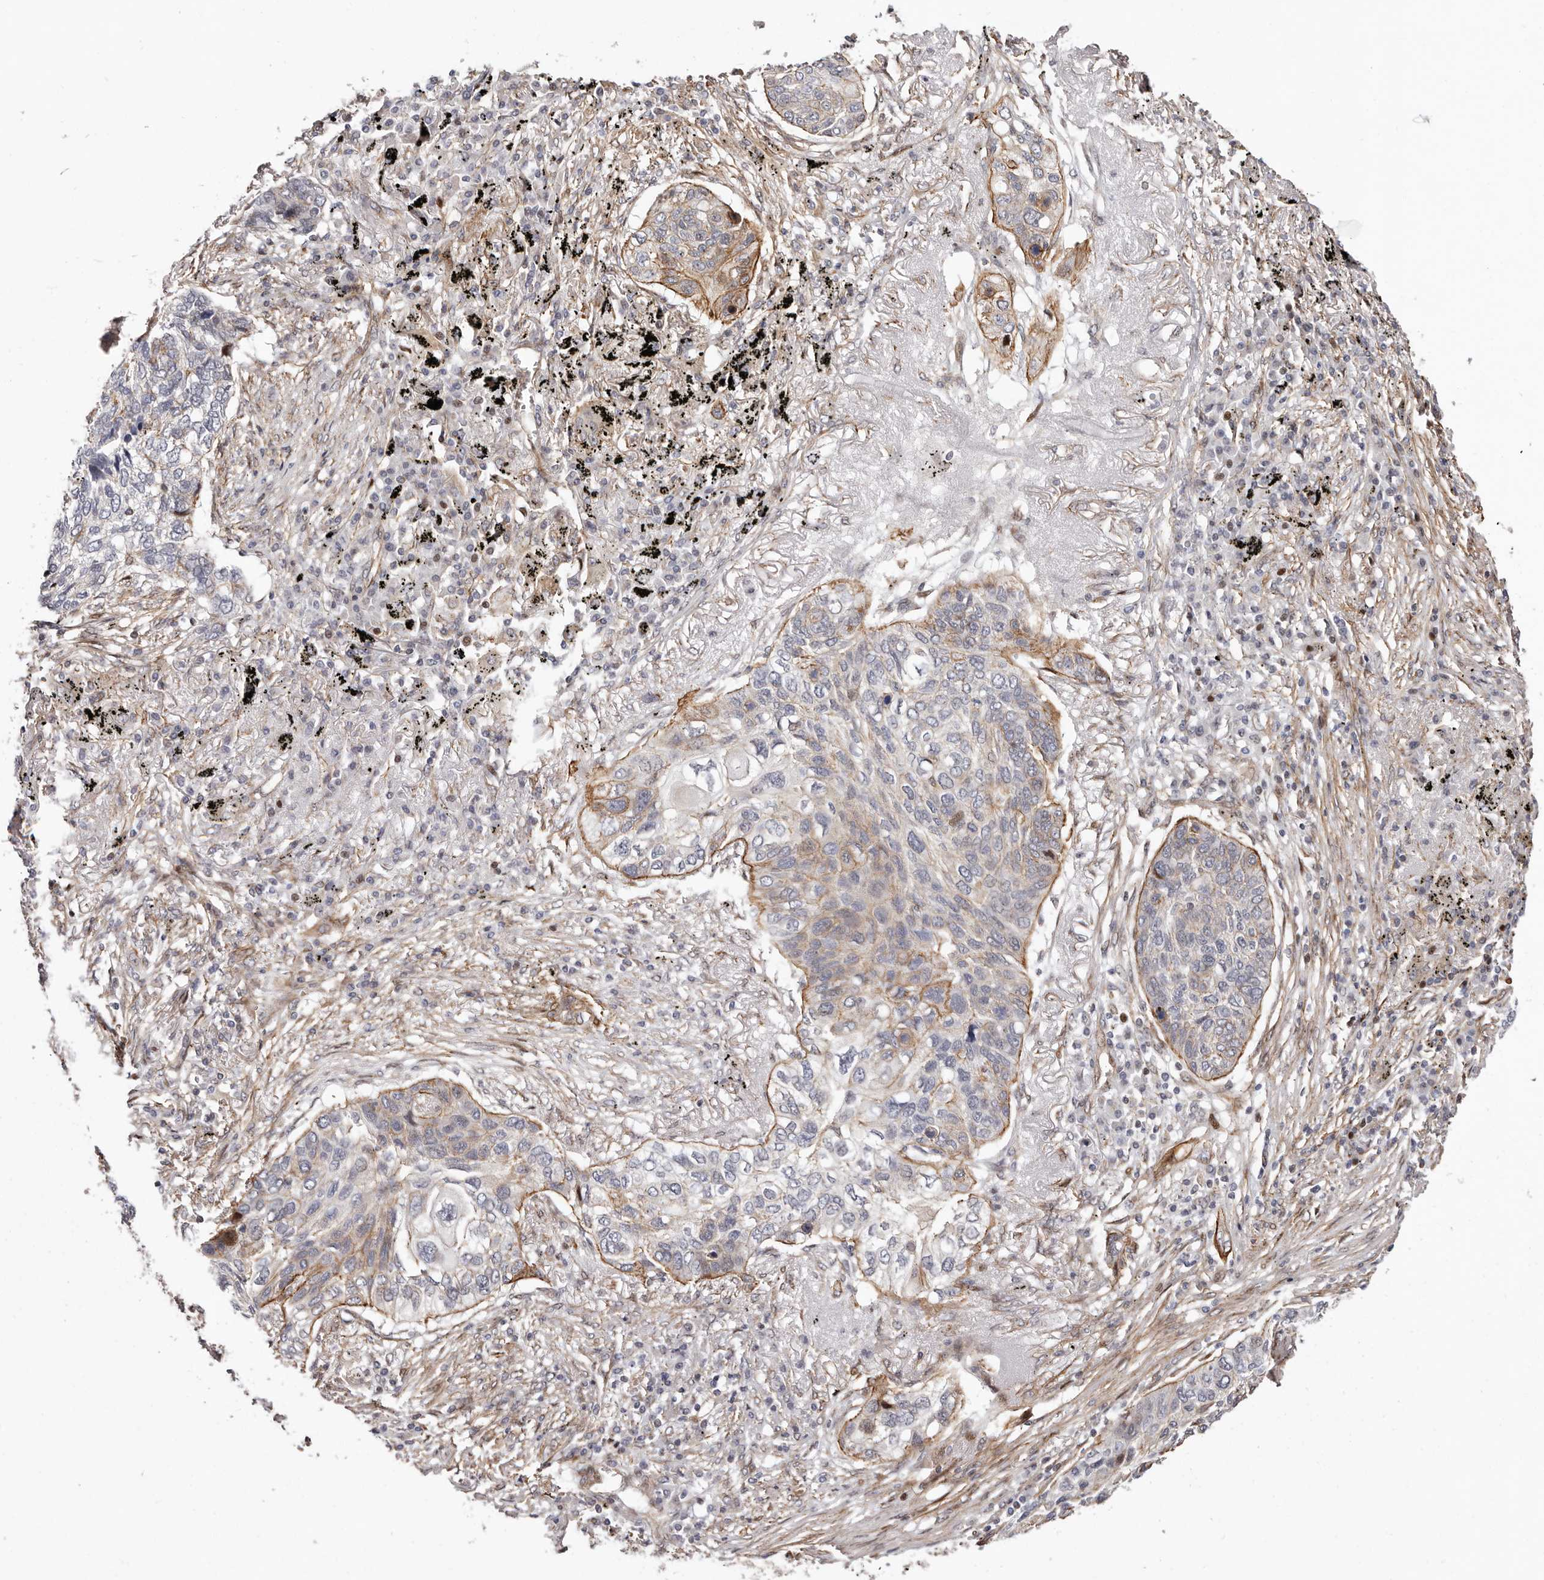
{"staining": {"intensity": "moderate", "quantity": "25%-75%", "location": "cytoplasmic/membranous"}, "tissue": "lung cancer", "cell_type": "Tumor cells", "image_type": "cancer", "snomed": [{"axis": "morphology", "description": "Squamous cell carcinoma, NOS"}, {"axis": "topography", "description": "Lung"}], "caption": "Lung cancer (squamous cell carcinoma) stained for a protein exhibits moderate cytoplasmic/membranous positivity in tumor cells.", "gene": "EPHX3", "patient": {"sex": "female", "age": 63}}